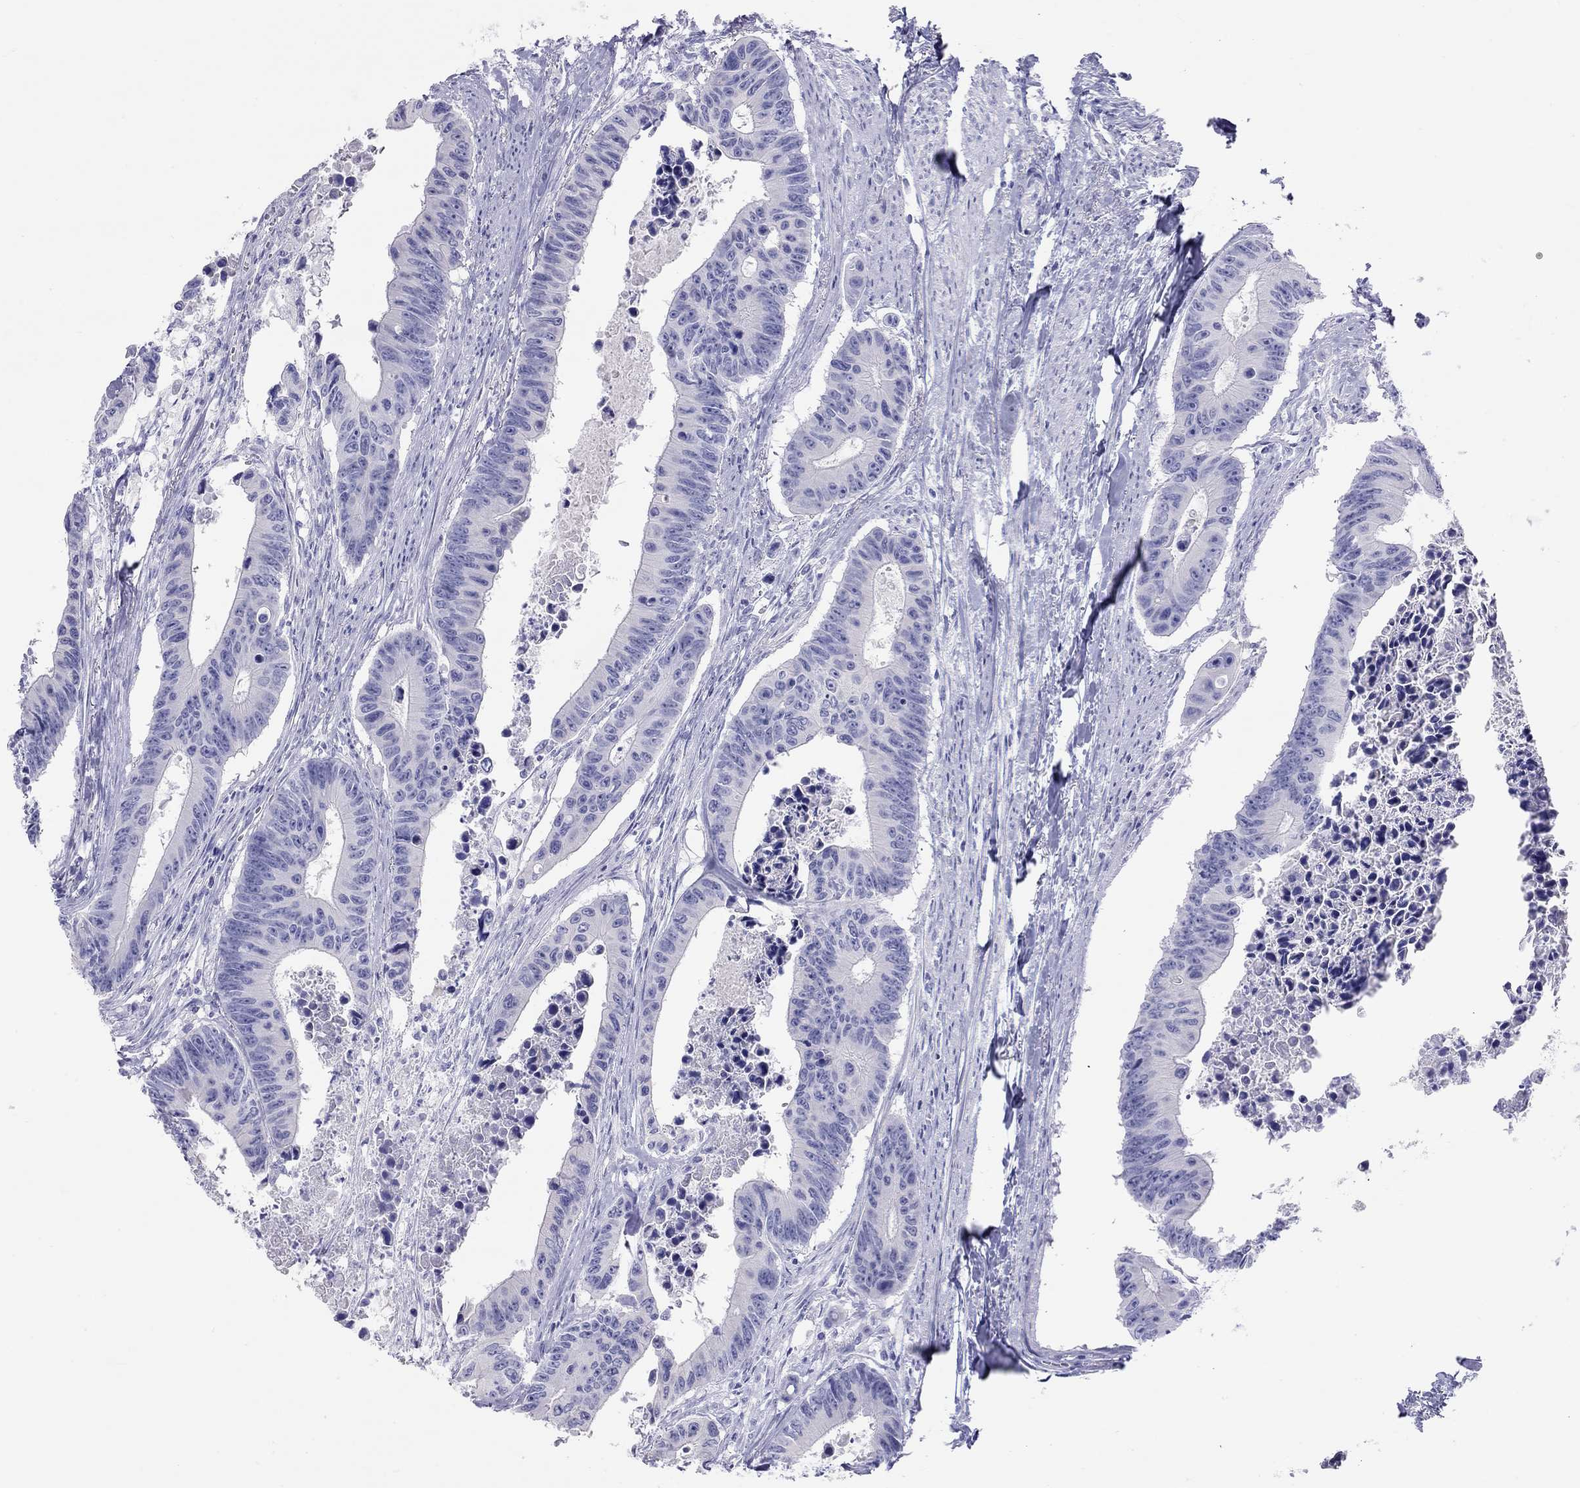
{"staining": {"intensity": "negative", "quantity": "none", "location": "none"}, "tissue": "colorectal cancer", "cell_type": "Tumor cells", "image_type": "cancer", "snomed": [{"axis": "morphology", "description": "Adenocarcinoma, NOS"}, {"axis": "topography", "description": "Colon"}], "caption": "Tumor cells are negative for protein expression in human colorectal adenocarcinoma.", "gene": "HLA-DQB2", "patient": {"sex": "female", "age": 87}}